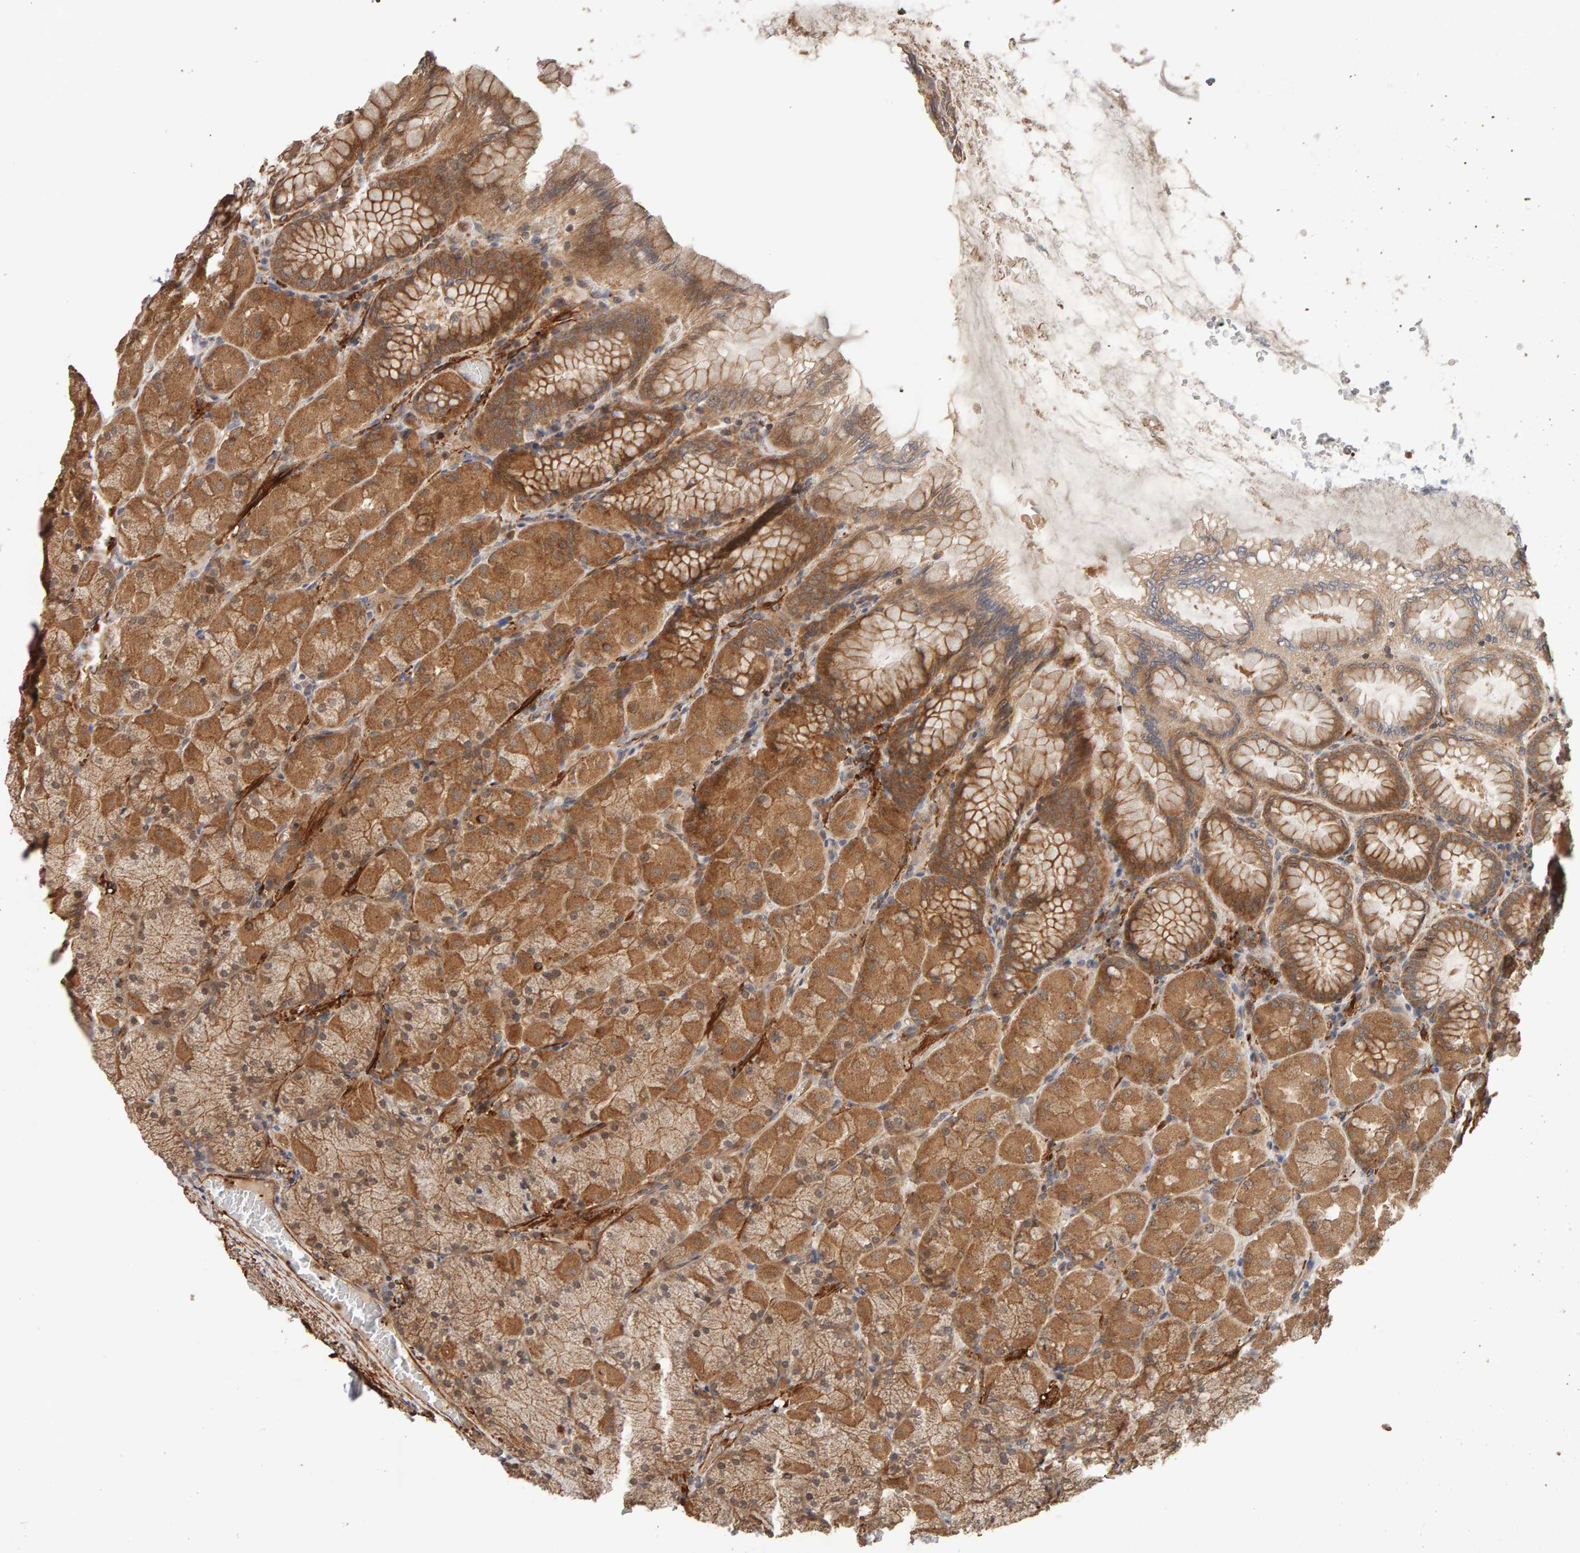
{"staining": {"intensity": "moderate", "quantity": ">75%", "location": "cytoplasmic/membranous"}, "tissue": "stomach", "cell_type": "Glandular cells", "image_type": "normal", "snomed": [{"axis": "morphology", "description": "Normal tissue, NOS"}, {"axis": "topography", "description": "Stomach, upper"}], "caption": "A brown stain highlights moderate cytoplasmic/membranous expression of a protein in glandular cells of unremarkable stomach. (DAB IHC, brown staining for protein, blue staining for nuclei).", "gene": "SYNRG", "patient": {"sex": "female", "age": 56}}